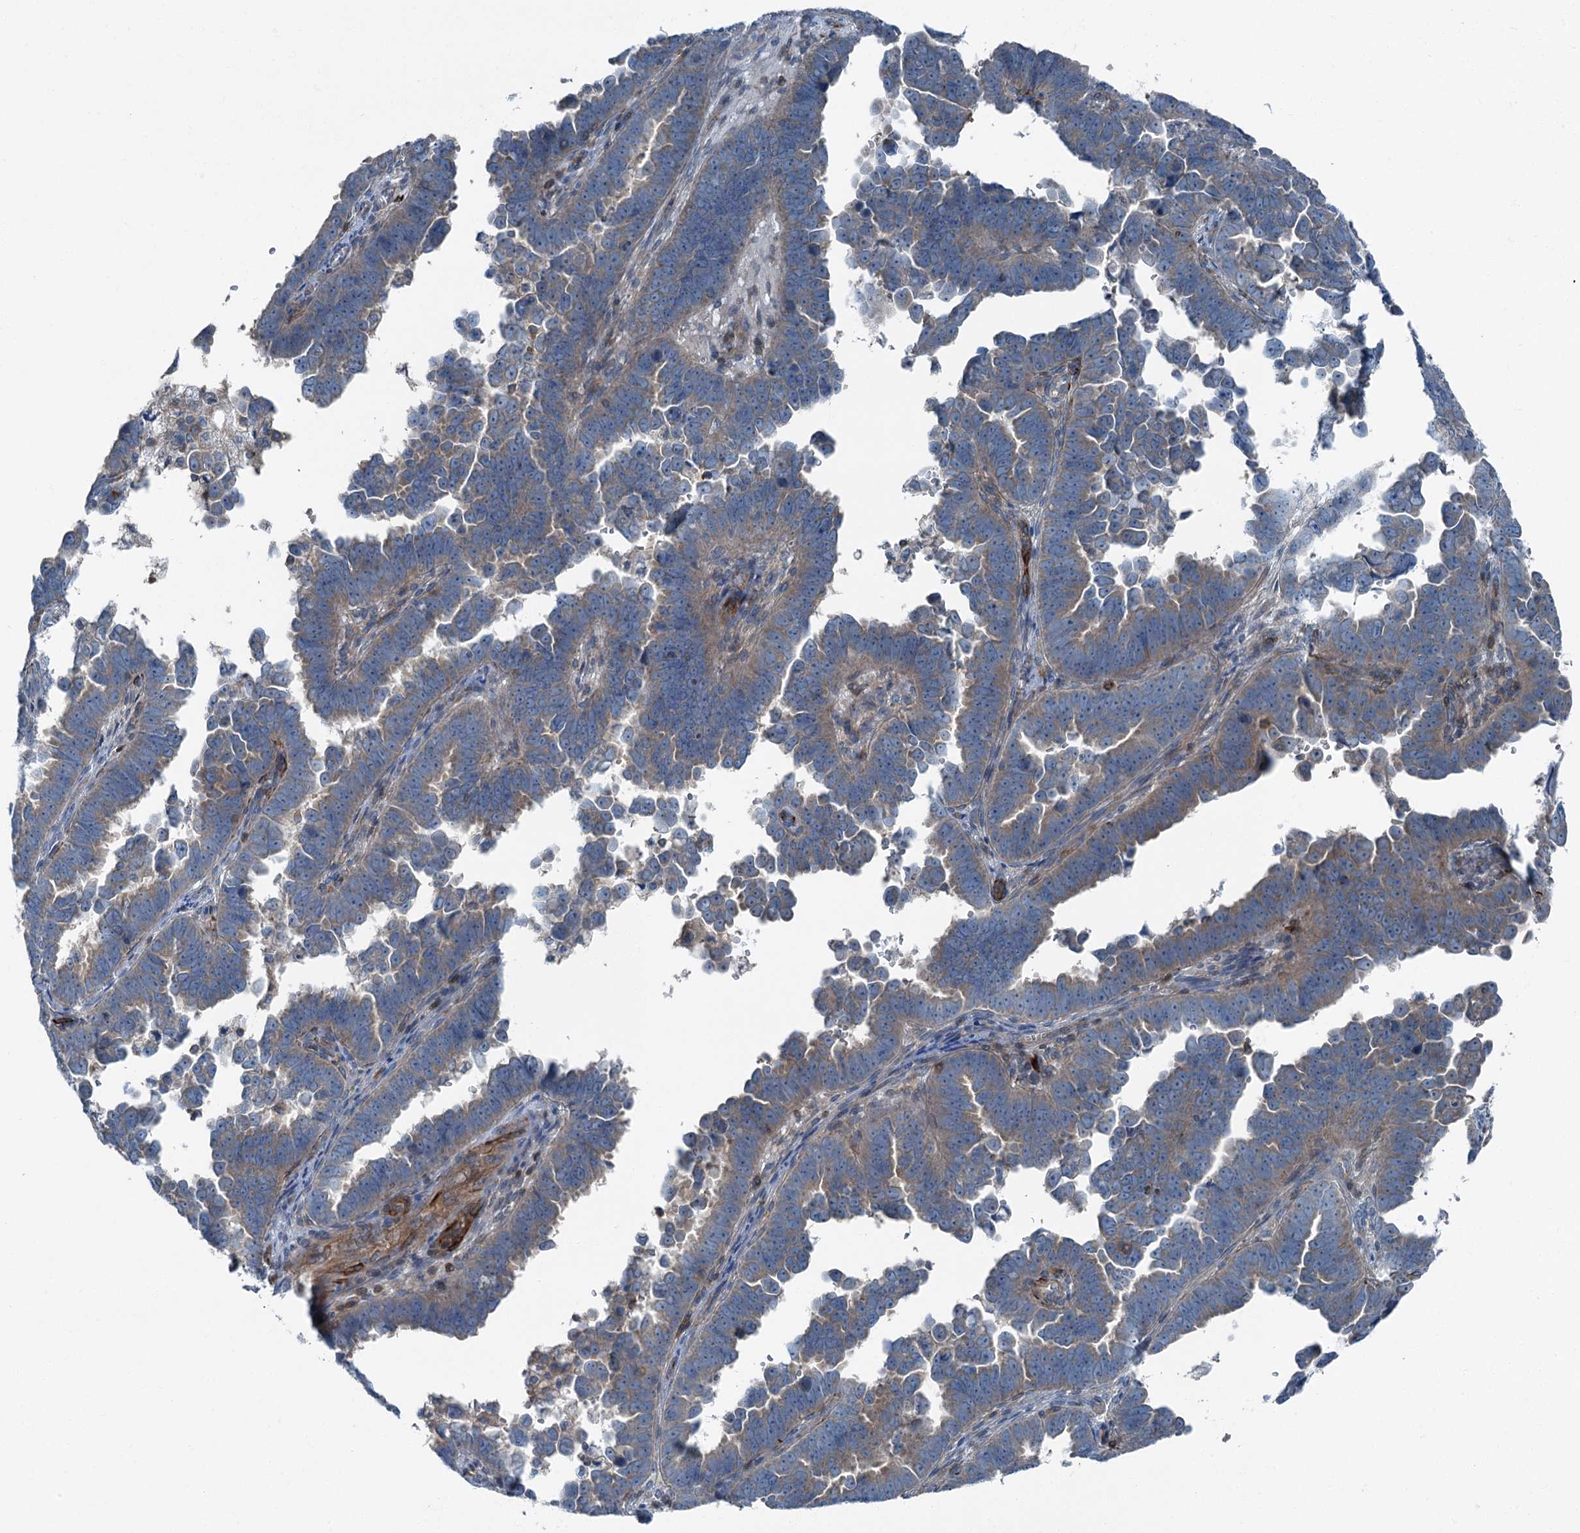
{"staining": {"intensity": "weak", "quantity": "25%-75%", "location": "cytoplasmic/membranous"}, "tissue": "endometrial cancer", "cell_type": "Tumor cells", "image_type": "cancer", "snomed": [{"axis": "morphology", "description": "Adenocarcinoma, NOS"}, {"axis": "topography", "description": "Endometrium"}], "caption": "Protein expression by immunohistochemistry exhibits weak cytoplasmic/membranous staining in about 25%-75% of tumor cells in endometrial cancer. (DAB (3,3'-diaminobenzidine) = brown stain, brightfield microscopy at high magnification).", "gene": "AXL", "patient": {"sex": "female", "age": 75}}